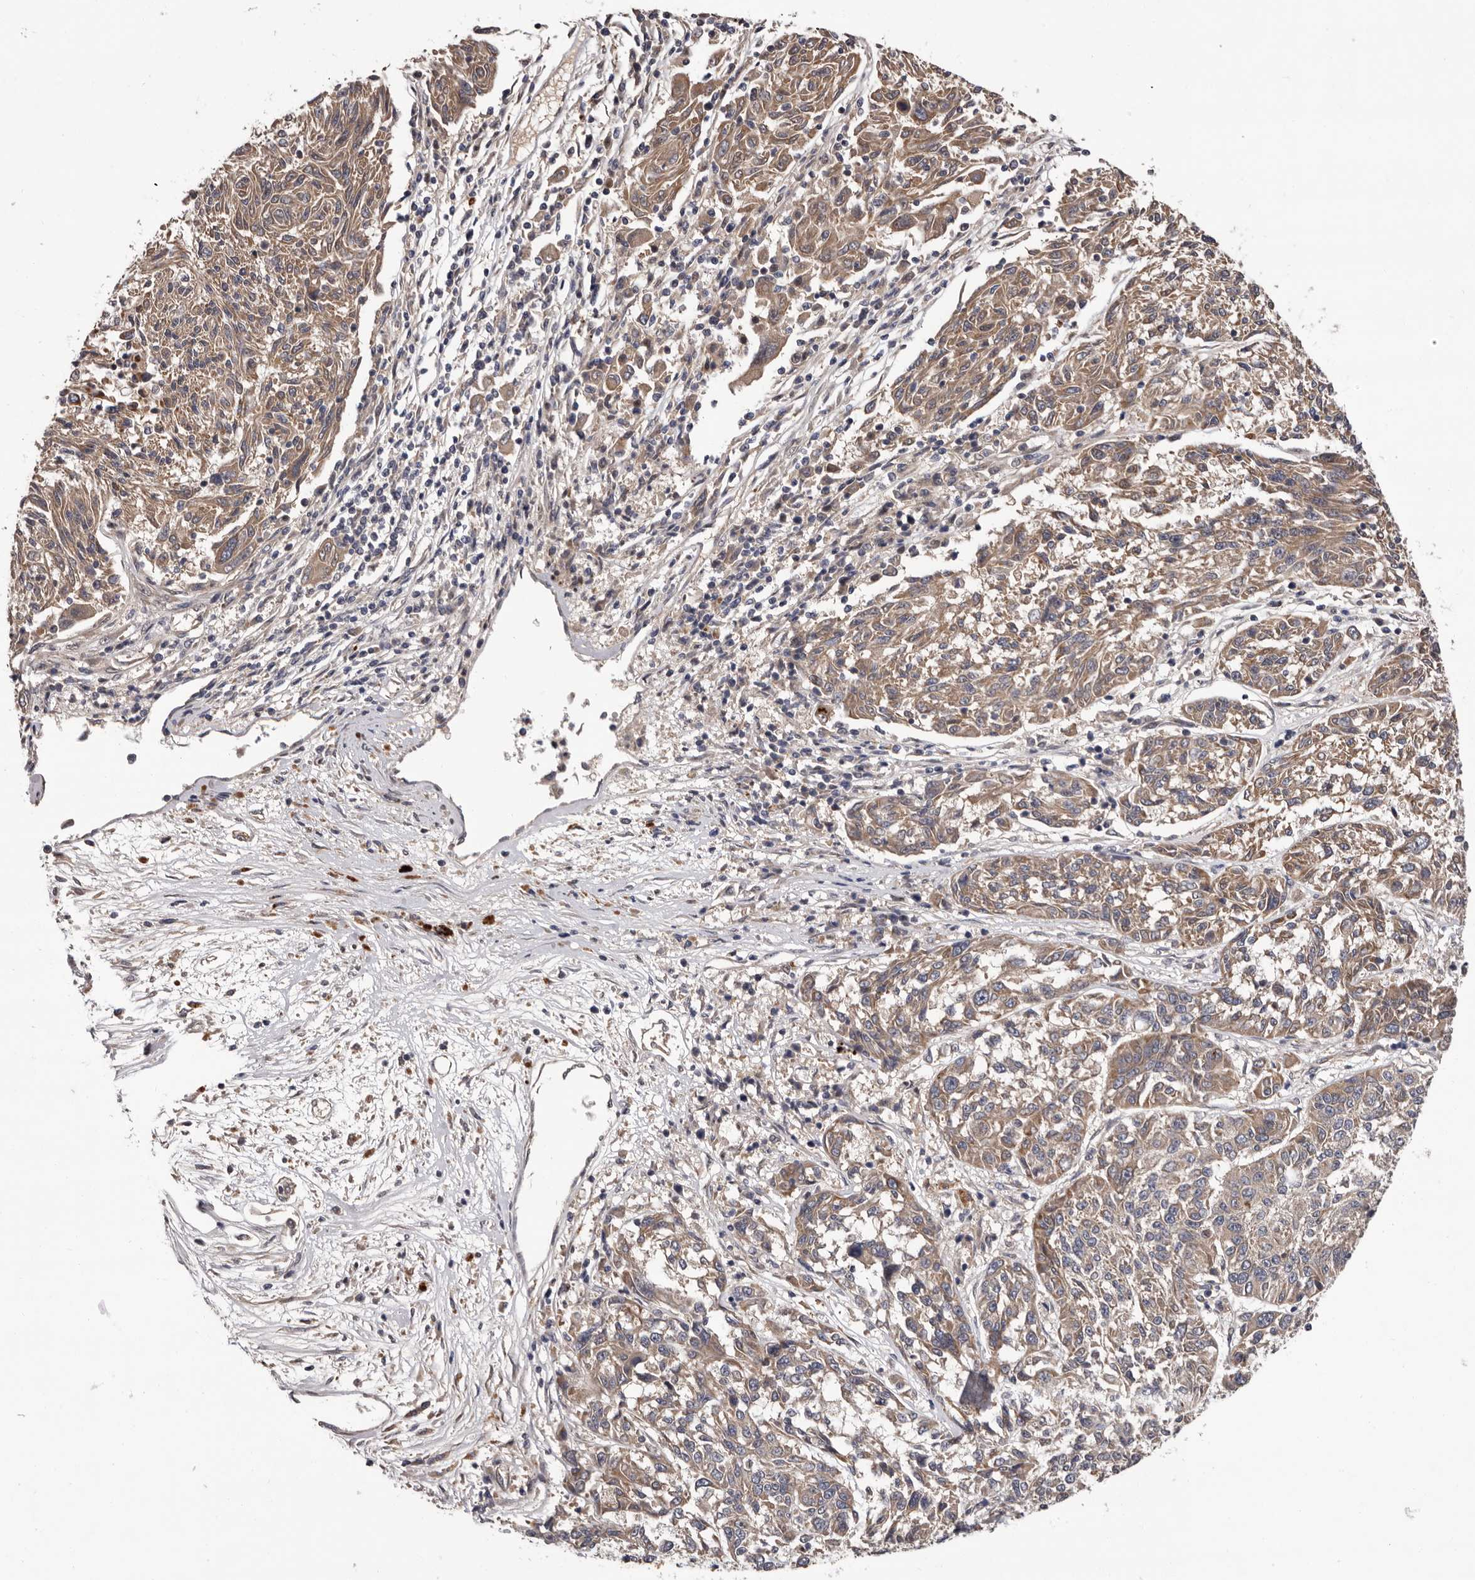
{"staining": {"intensity": "moderate", "quantity": ">75%", "location": "cytoplasmic/membranous"}, "tissue": "melanoma", "cell_type": "Tumor cells", "image_type": "cancer", "snomed": [{"axis": "morphology", "description": "Malignant melanoma, NOS"}, {"axis": "topography", "description": "Skin"}], "caption": "About >75% of tumor cells in melanoma display moderate cytoplasmic/membranous protein staining as visualized by brown immunohistochemical staining.", "gene": "PRKD1", "patient": {"sex": "male", "age": 53}}